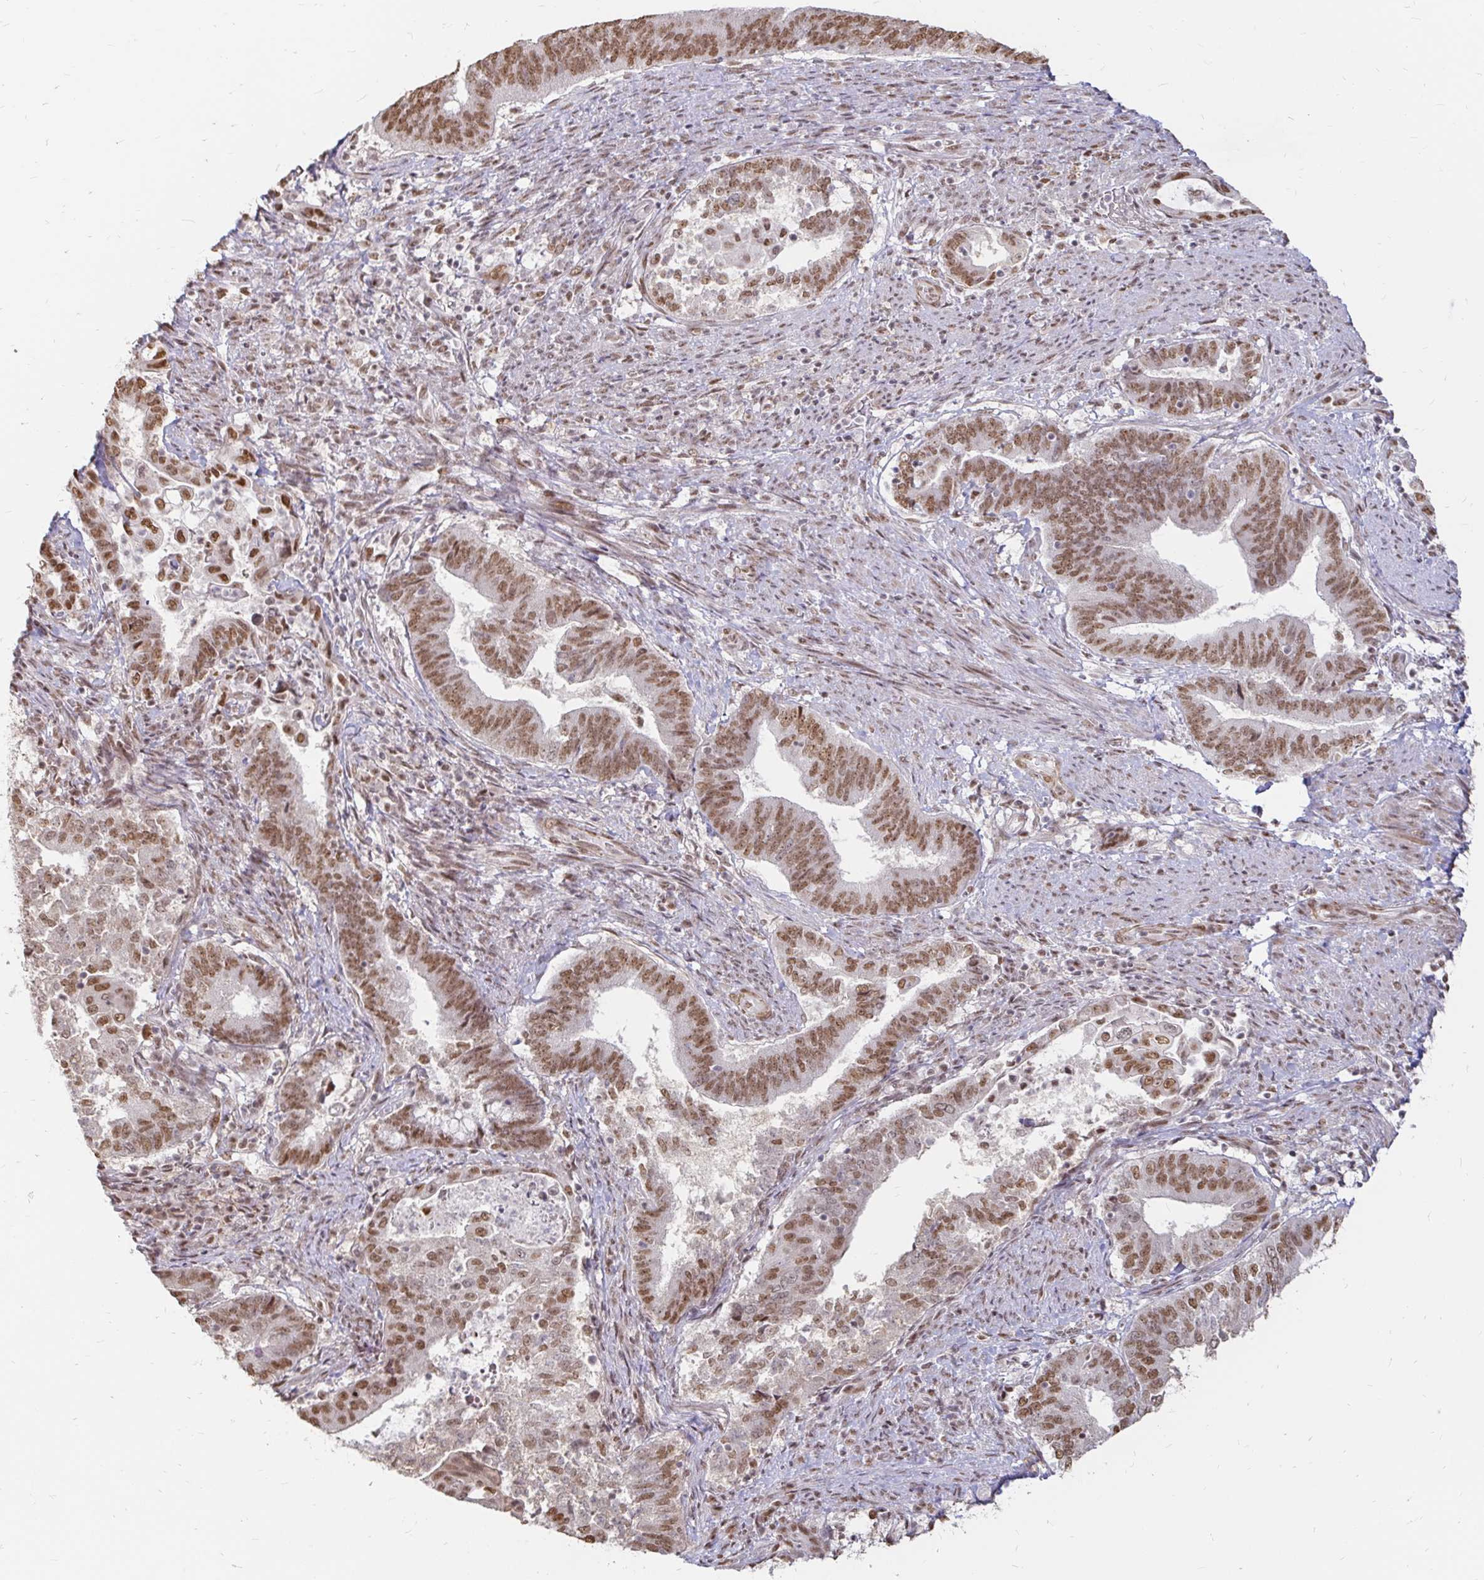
{"staining": {"intensity": "moderate", "quantity": ">75%", "location": "nuclear"}, "tissue": "endometrial cancer", "cell_type": "Tumor cells", "image_type": "cancer", "snomed": [{"axis": "morphology", "description": "Adenocarcinoma, NOS"}, {"axis": "topography", "description": "Endometrium"}], "caption": "Endometrial cancer stained with DAB (3,3'-diaminobenzidine) immunohistochemistry displays medium levels of moderate nuclear positivity in approximately >75% of tumor cells. (DAB (3,3'-diaminobenzidine) IHC, brown staining for protein, blue staining for nuclei).", "gene": "HNRNPU", "patient": {"sex": "female", "age": 65}}